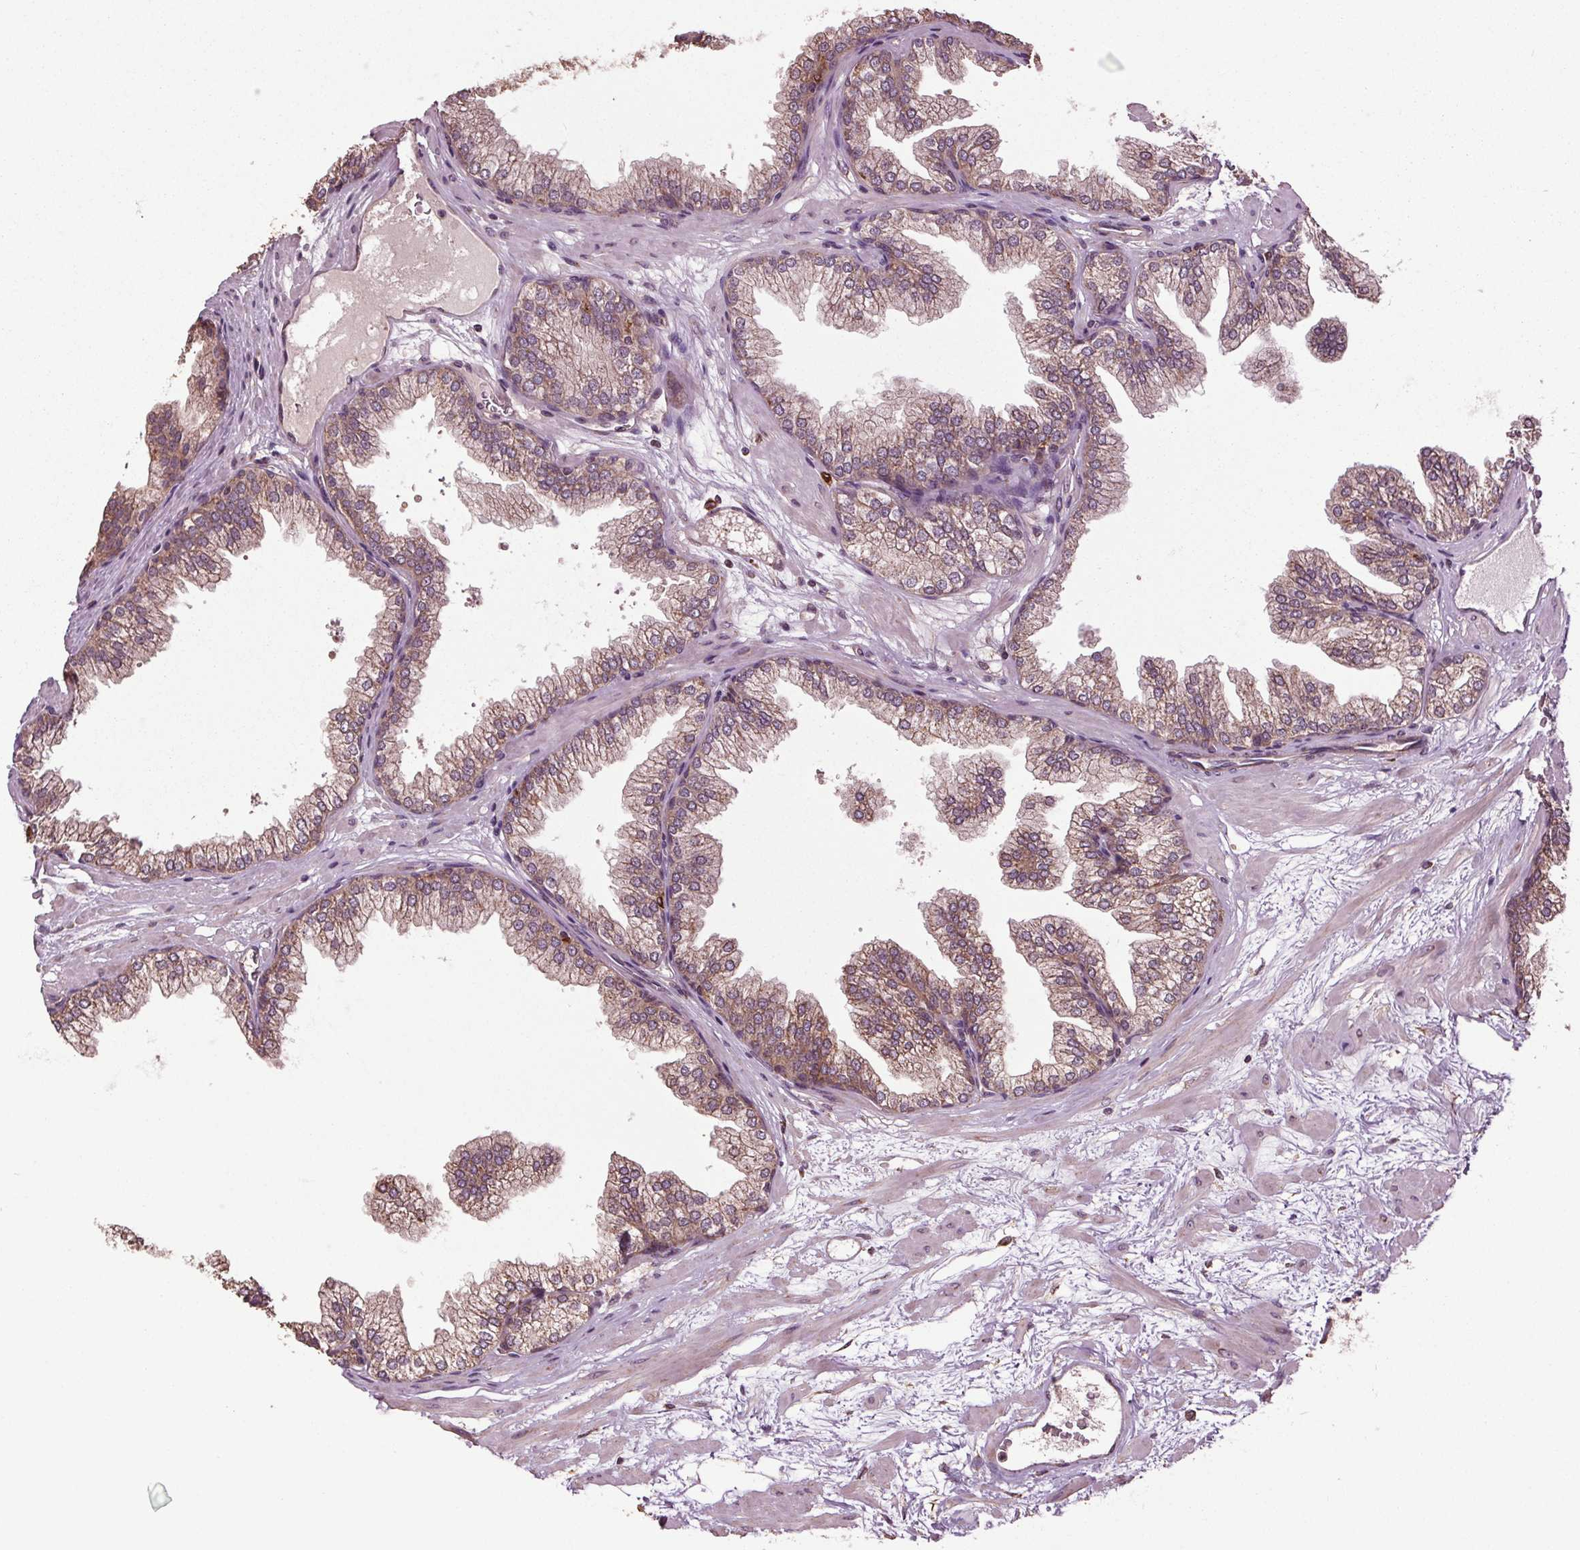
{"staining": {"intensity": "weak", "quantity": "25%-75%", "location": "cytoplasmic/membranous"}, "tissue": "prostate", "cell_type": "Glandular cells", "image_type": "normal", "snomed": [{"axis": "morphology", "description": "Normal tissue, NOS"}, {"axis": "topography", "description": "Prostate"}], "caption": "Immunohistochemistry (IHC) of benign human prostate displays low levels of weak cytoplasmic/membranous positivity in about 25%-75% of glandular cells.", "gene": "RNPEP", "patient": {"sex": "male", "age": 37}}